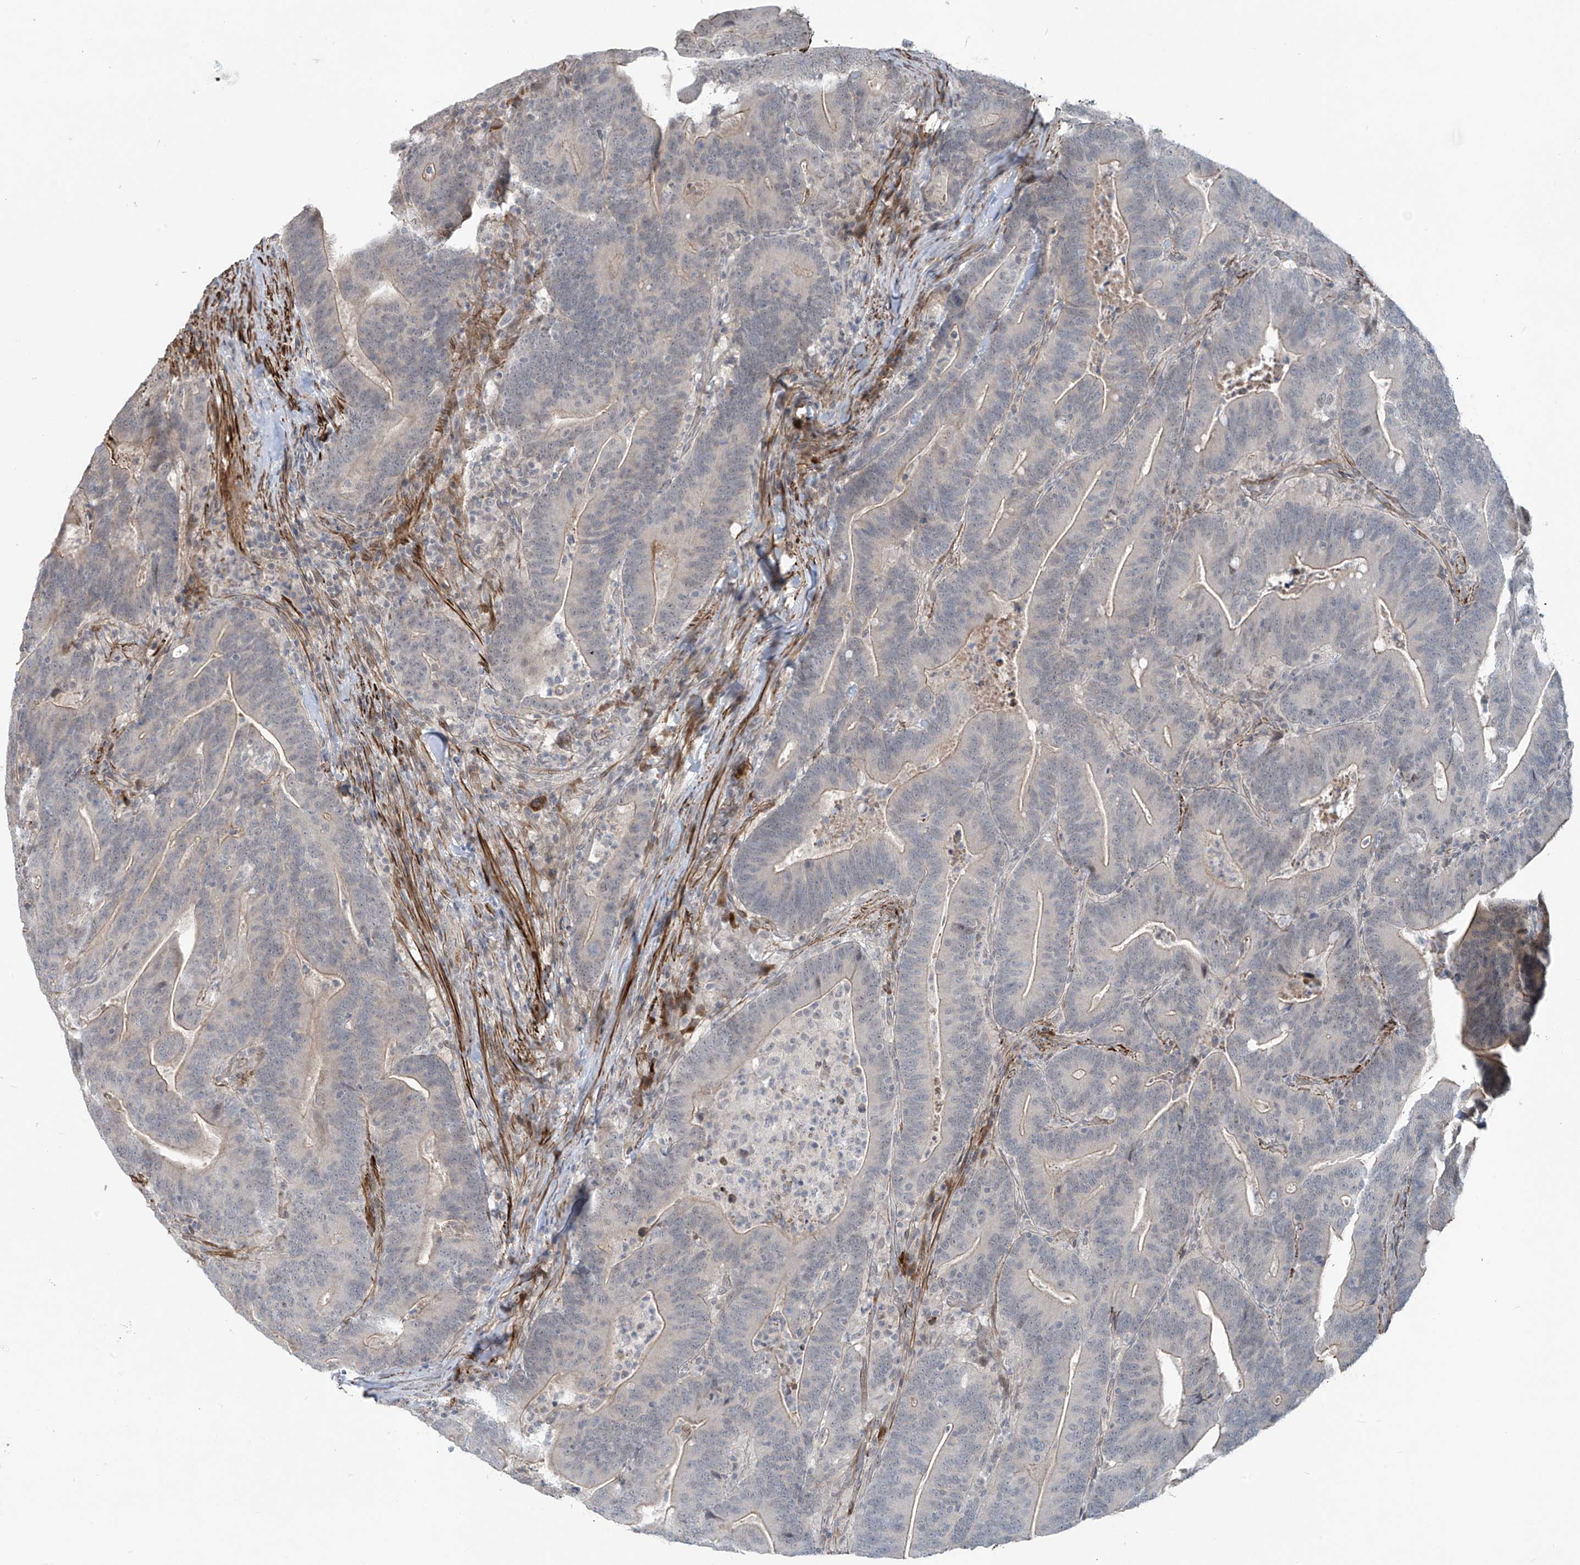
{"staining": {"intensity": "weak", "quantity": "<25%", "location": "cytoplasmic/membranous"}, "tissue": "colorectal cancer", "cell_type": "Tumor cells", "image_type": "cancer", "snomed": [{"axis": "morphology", "description": "Adenocarcinoma, NOS"}, {"axis": "topography", "description": "Colon"}], "caption": "Immunohistochemistry (IHC) of adenocarcinoma (colorectal) reveals no staining in tumor cells. (Stains: DAB (3,3'-diaminobenzidine) IHC with hematoxylin counter stain, Microscopy: brightfield microscopy at high magnification).", "gene": "RASGEF1A", "patient": {"sex": "female", "age": 67}}